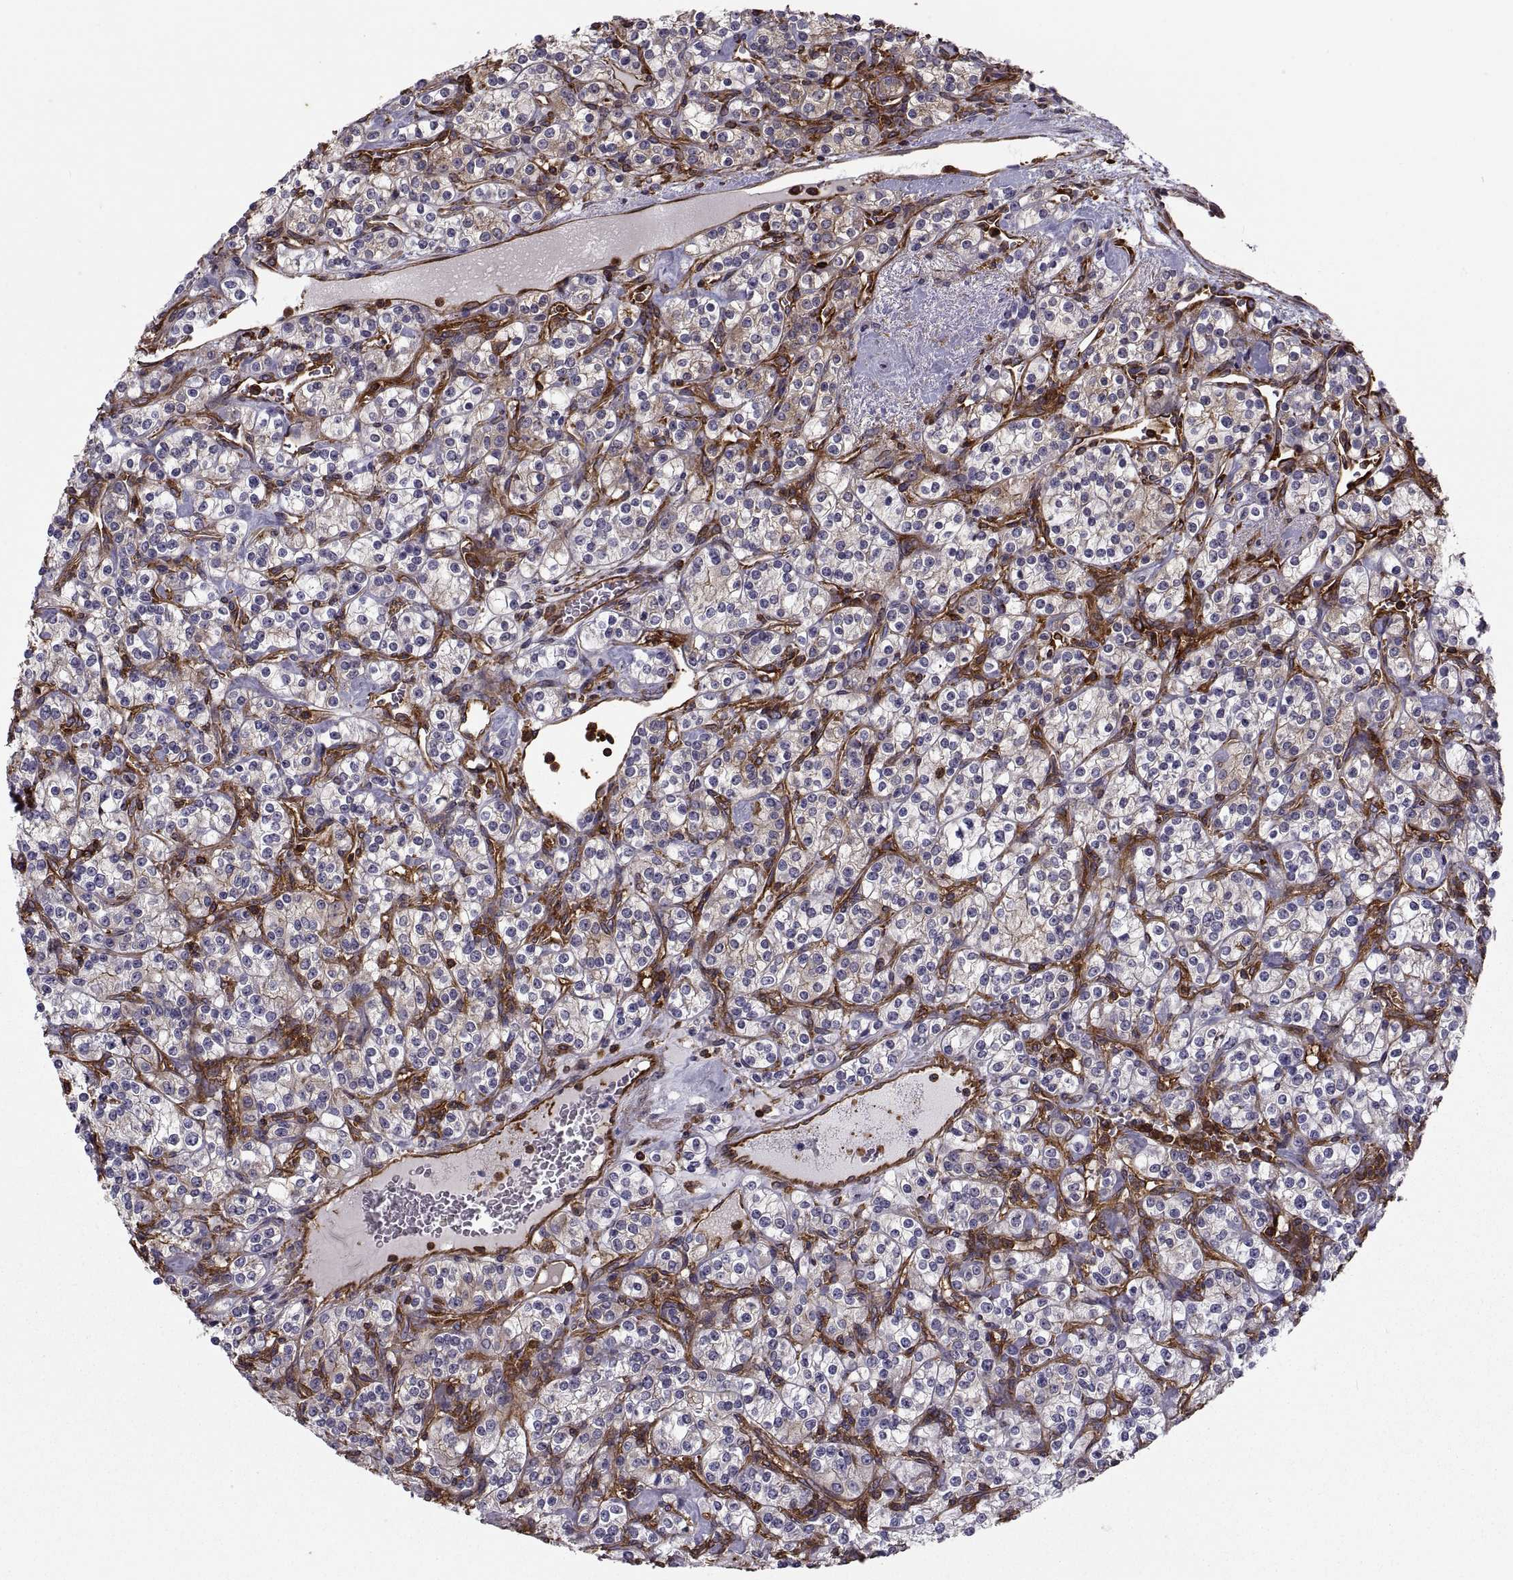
{"staining": {"intensity": "moderate", "quantity": "25%-75%", "location": "cytoplasmic/membranous"}, "tissue": "renal cancer", "cell_type": "Tumor cells", "image_type": "cancer", "snomed": [{"axis": "morphology", "description": "Adenocarcinoma, NOS"}, {"axis": "topography", "description": "Kidney"}], "caption": "The micrograph displays staining of renal cancer (adenocarcinoma), revealing moderate cytoplasmic/membranous protein expression (brown color) within tumor cells.", "gene": "MYH9", "patient": {"sex": "male", "age": 77}}